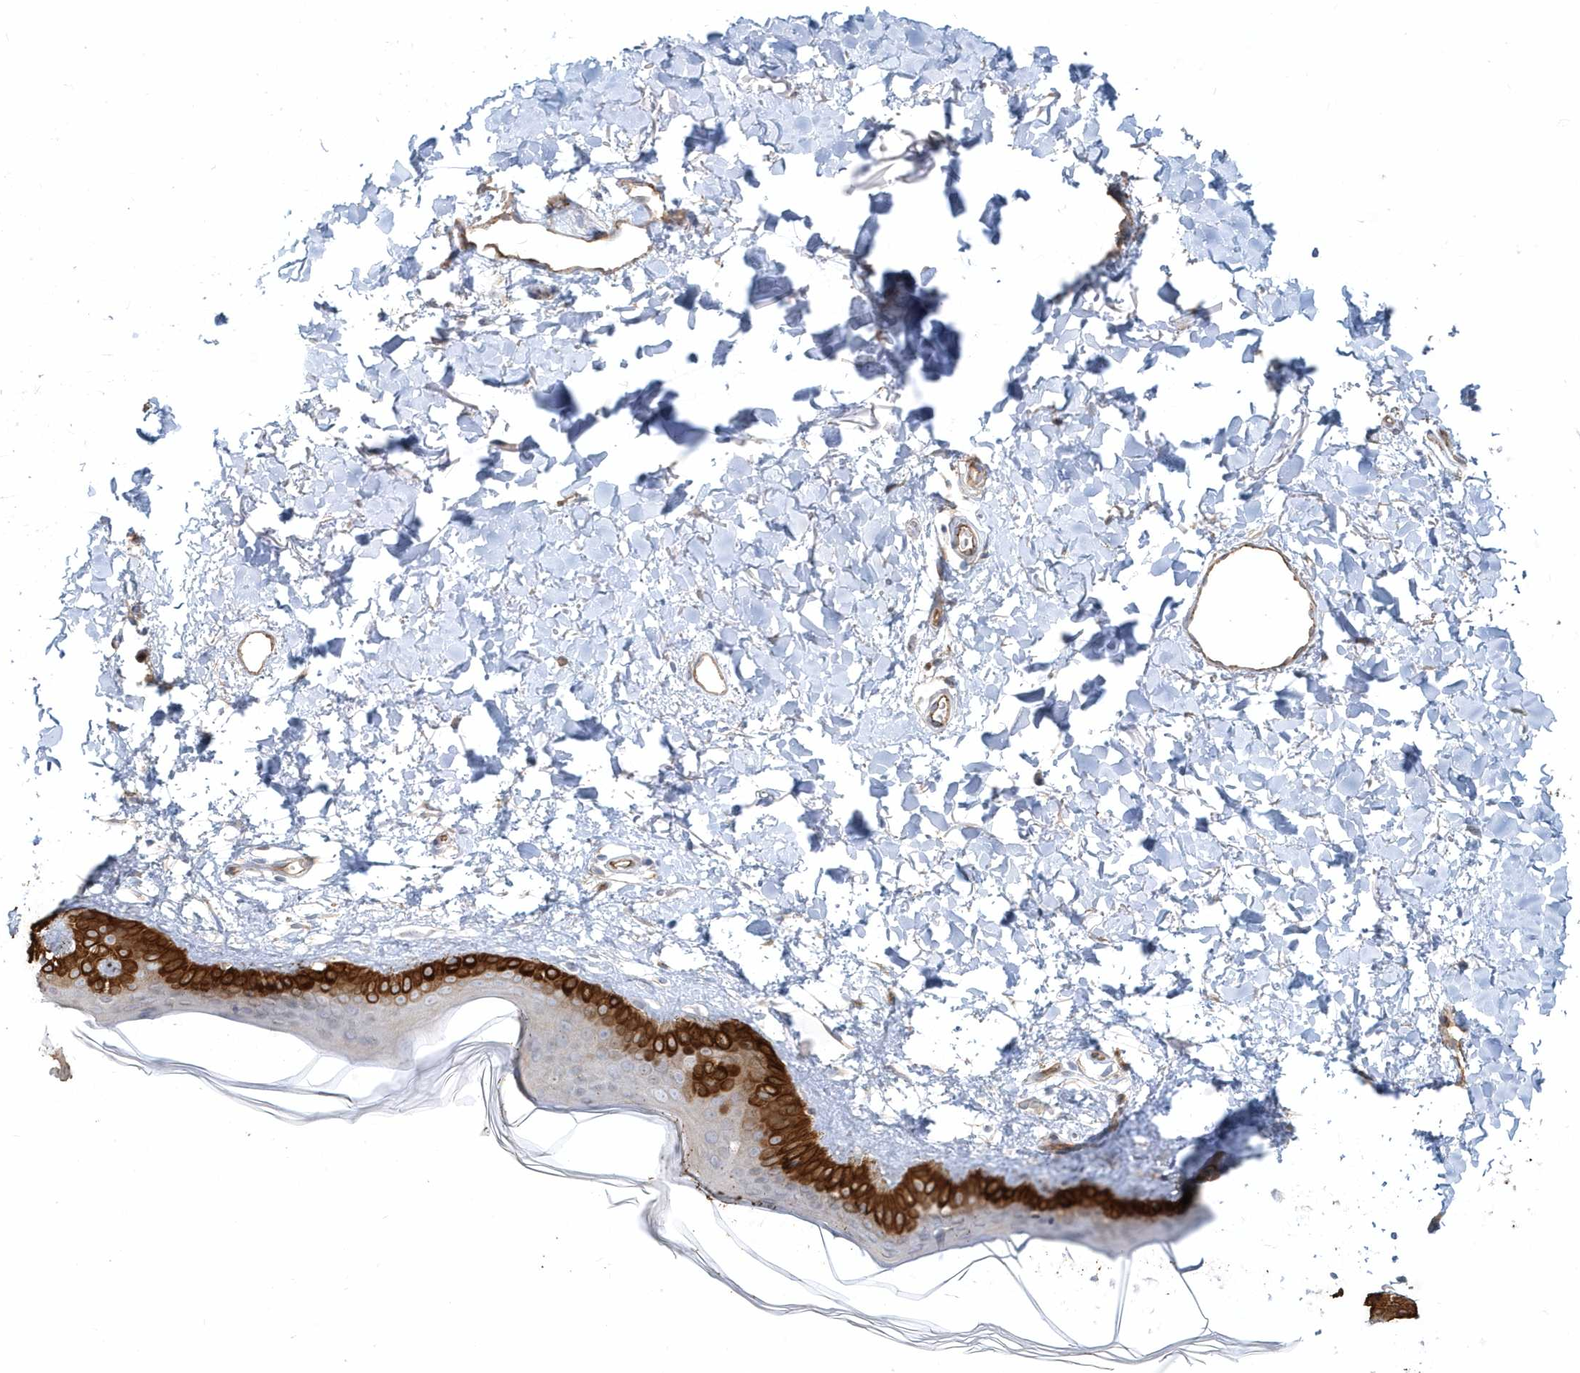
{"staining": {"intensity": "negative", "quantity": "none", "location": "none"}, "tissue": "skin", "cell_type": "Fibroblasts", "image_type": "normal", "snomed": [{"axis": "morphology", "description": "Normal tissue, NOS"}, {"axis": "topography", "description": "Skin"}], "caption": "Skin was stained to show a protein in brown. There is no significant positivity in fibroblasts. (DAB (3,3'-diaminobenzidine) IHC with hematoxylin counter stain).", "gene": "DNAH1", "patient": {"sex": "female", "age": 58}}